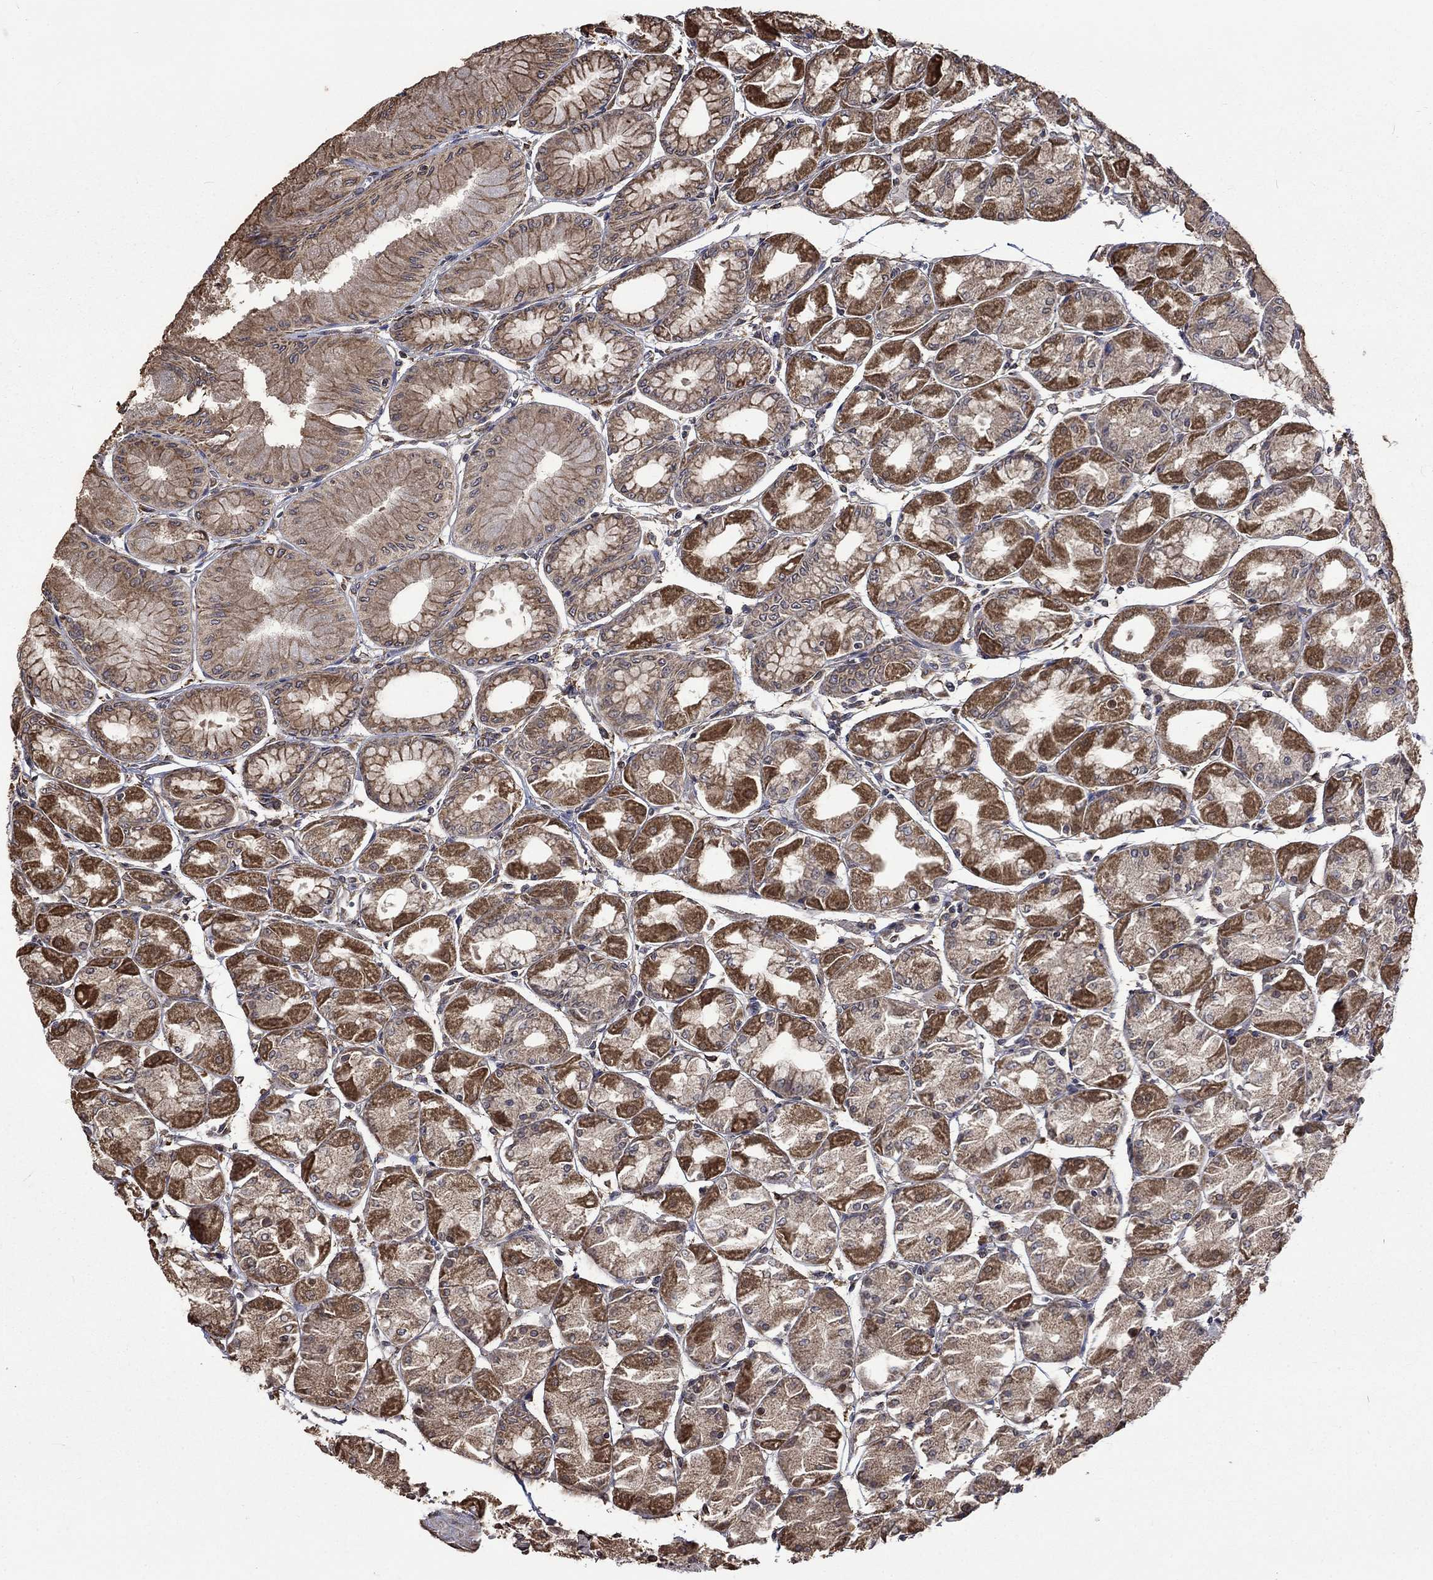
{"staining": {"intensity": "moderate", "quantity": "25%-75%", "location": "cytoplasmic/membranous"}, "tissue": "stomach", "cell_type": "Glandular cells", "image_type": "normal", "snomed": [{"axis": "morphology", "description": "Normal tissue, NOS"}, {"axis": "topography", "description": "Stomach, upper"}], "caption": "Unremarkable stomach displays moderate cytoplasmic/membranous staining in about 25%-75% of glandular cells (brown staining indicates protein expression, while blue staining denotes nuclei)..", "gene": "ESRRA", "patient": {"sex": "male", "age": 60}}